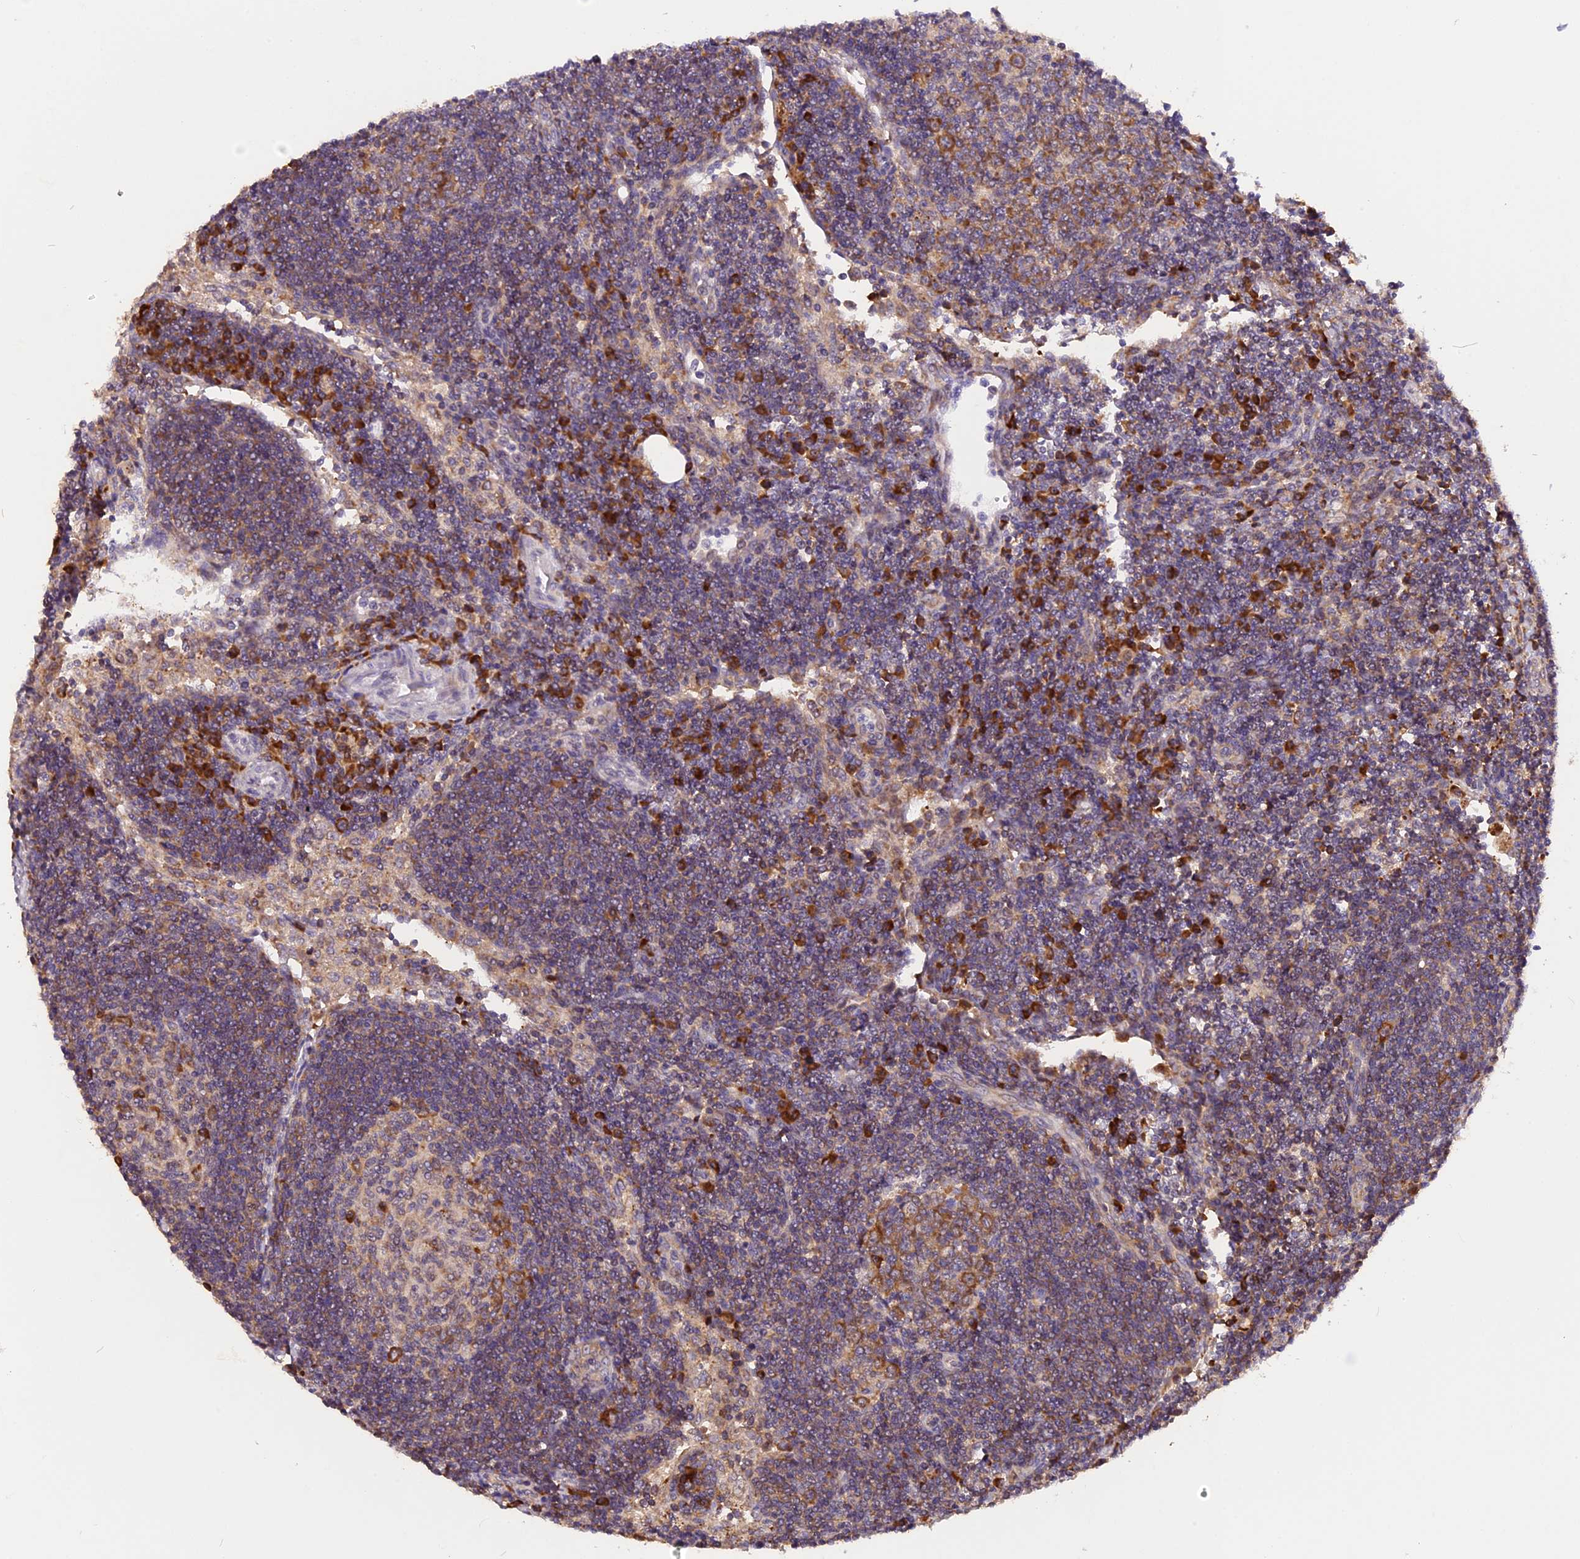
{"staining": {"intensity": "moderate", "quantity": "25%-75%", "location": "cytoplasmic/membranous"}, "tissue": "lymph node", "cell_type": "Germinal center cells", "image_type": "normal", "snomed": [{"axis": "morphology", "description": "Normal tissue, NOS"}, {"axis": "topography", "description": "Lymph node"}], "caption": "Immunohistochemistry (IHC) histopathology image of unremarkable human lymph node stained for a protein (brown), which exhibits medium levels of moderate cytoplasmic/membranous positivity in approximately 25%-75% of germinal center cells.", "gene": "GNPTAB", "patient": {"sex": "female", "age": 73}}